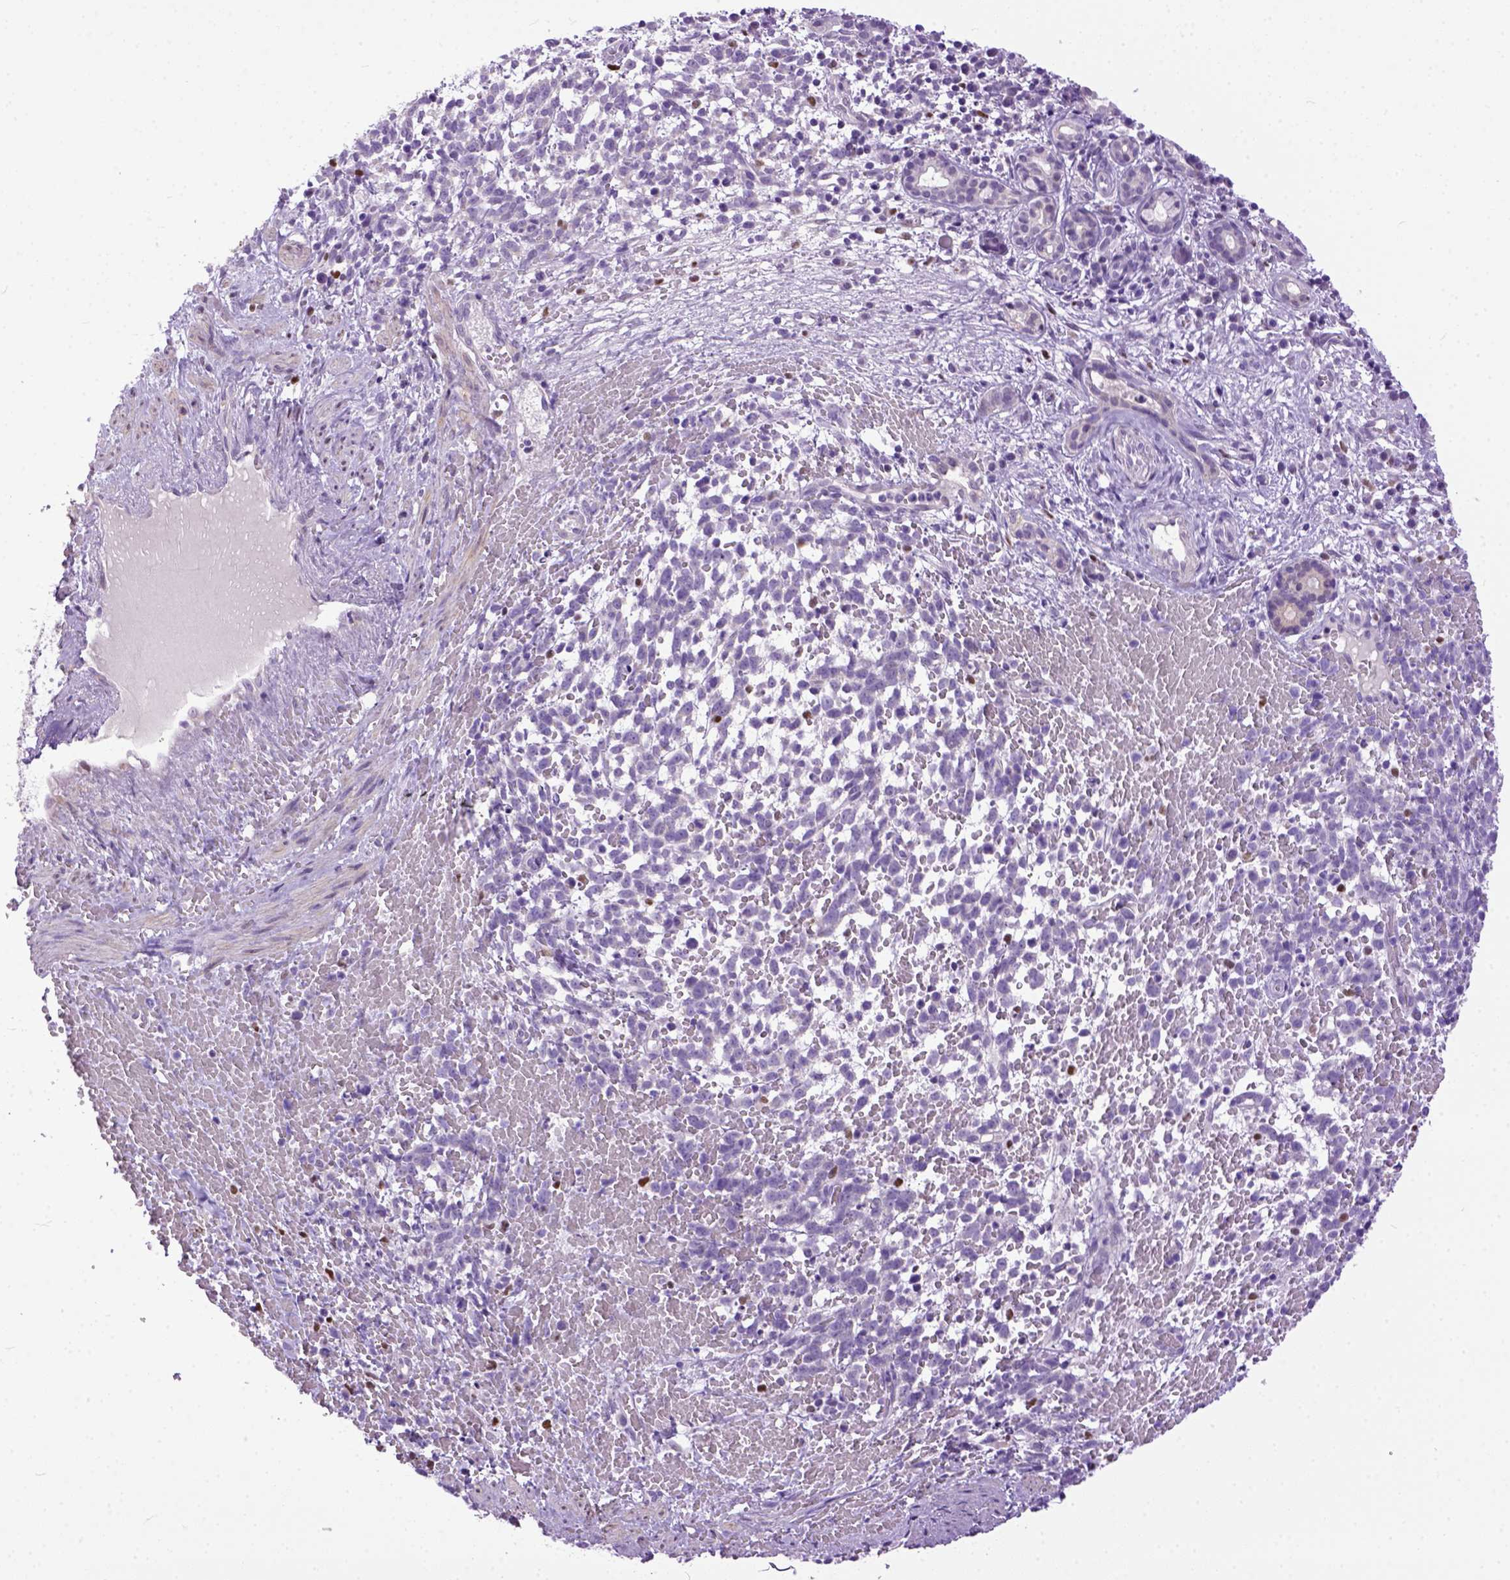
{"staining": {"intensity": "negative", "quantity": "none", "location": "none"}, "tissue": "melanoma", "cell_type": "Tumor cells", "image_type": "cancer", "snomed": [{"axis": "morphology", "description": "Malignant melanoma, NOS"}, {"axis": "topography", "description": "Skin"}], "caption": "A micrograph of melanoma stained for a protein shows no brown staining in tumor cells.", "gene": "CRB1", "patient": {"sex": "female", "age": 70}}